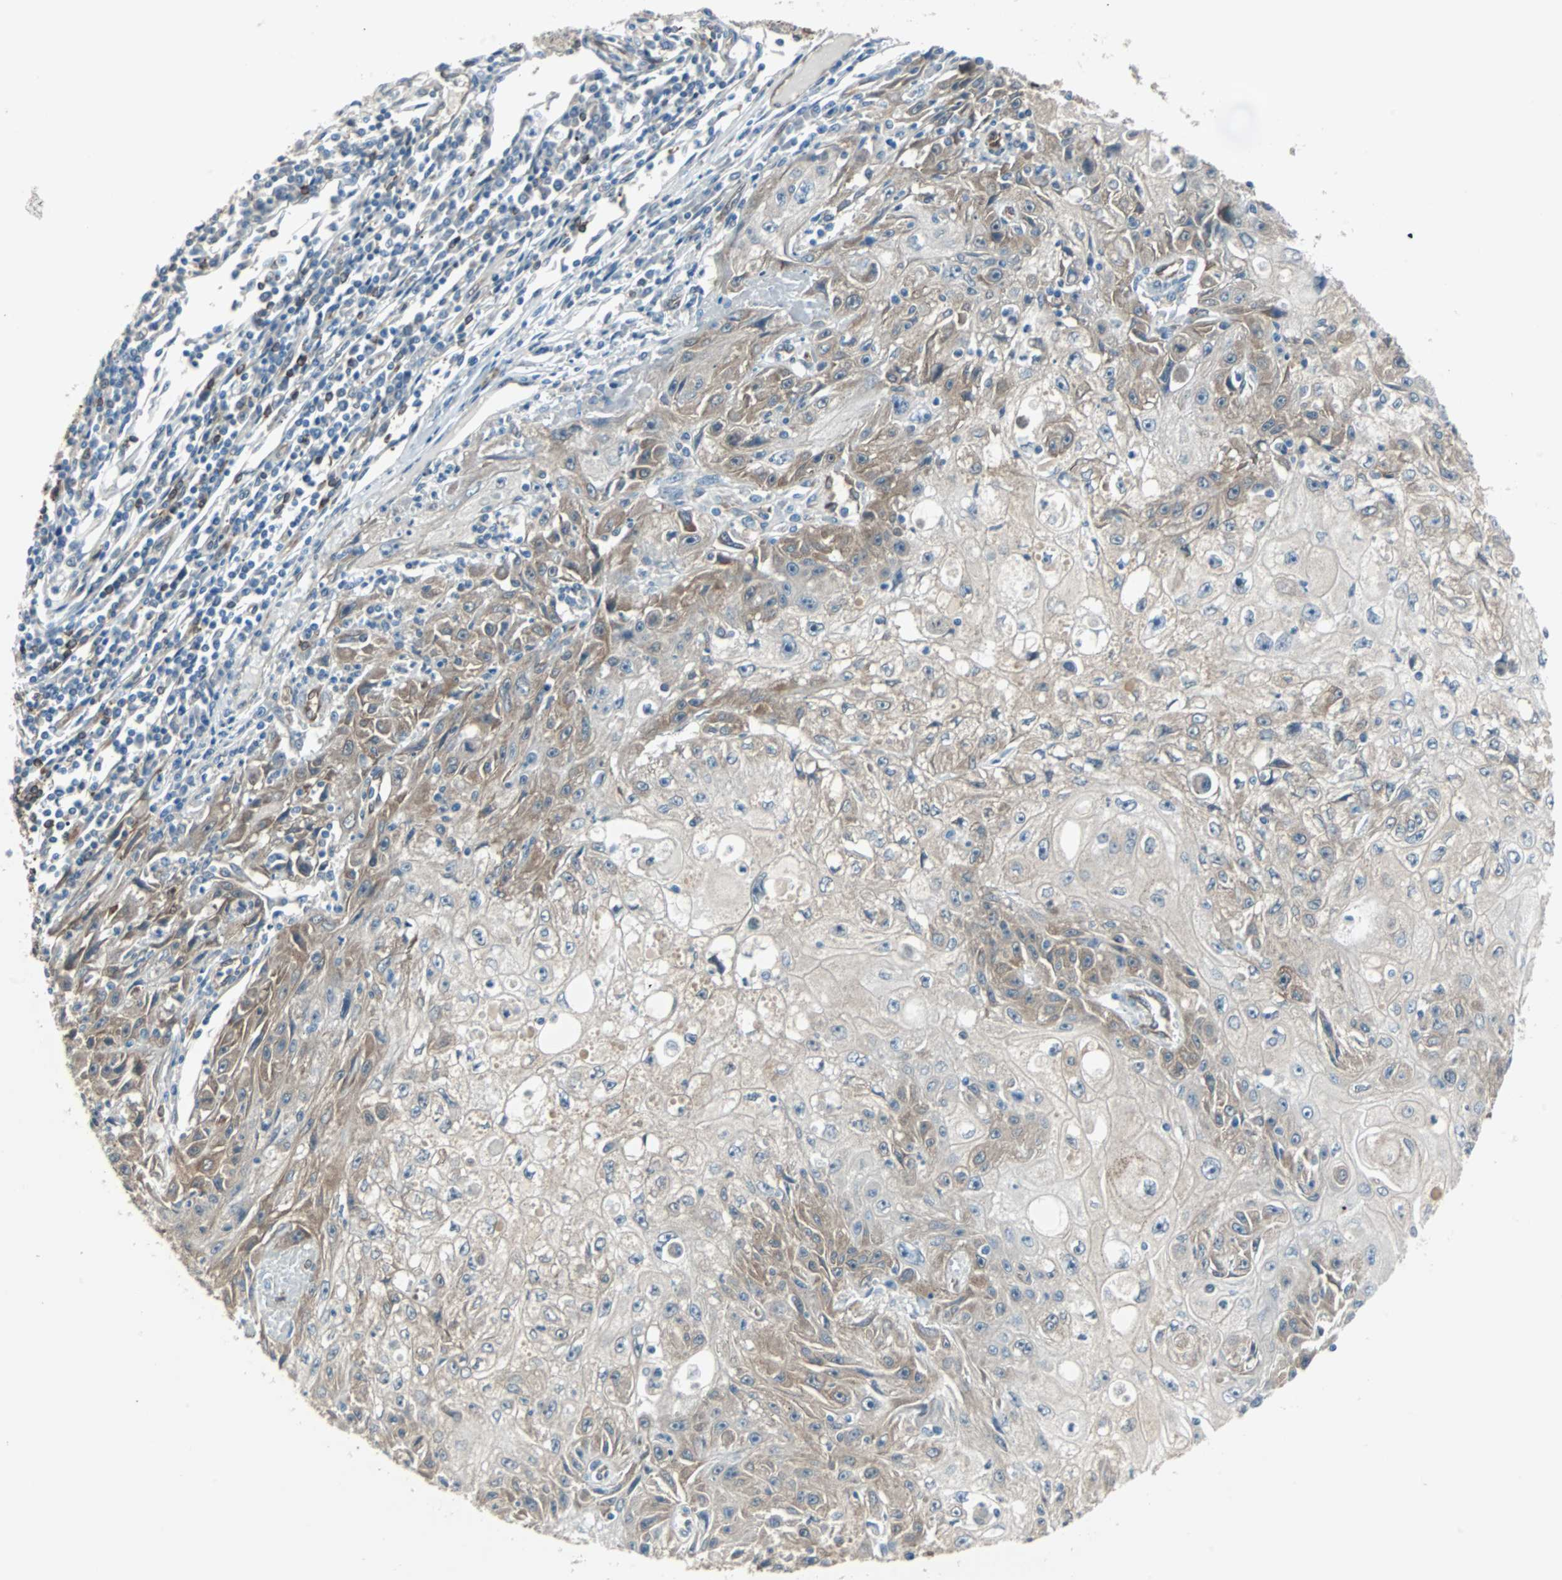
{"staining": {"intensity": "moderate", "quantity": ">75%", "location": "cytoplasmic/membranous"}, "tissue": "skin cancer", "cell_type": "Tumor cells", "image_type": "cancer", "snomed": [{"axis": "morphology", "description": "Squamous cell carcinoma, NOS"}, {"axis": "topography", "description": "Skin"}], "caption": "High-magnification brightfield microscopy of squamous cell carcinoma (skin) stained with DAB (3,3'-diaminobenzidine) (brown) and counterstained with hematoxylin (blue). tumor cells exhibit moderate cytoplasmic/membranous staining is appreciated in about>75% of cells.", "gene": "SWAP70", "patient": {"sex": "male", "age": 75}}